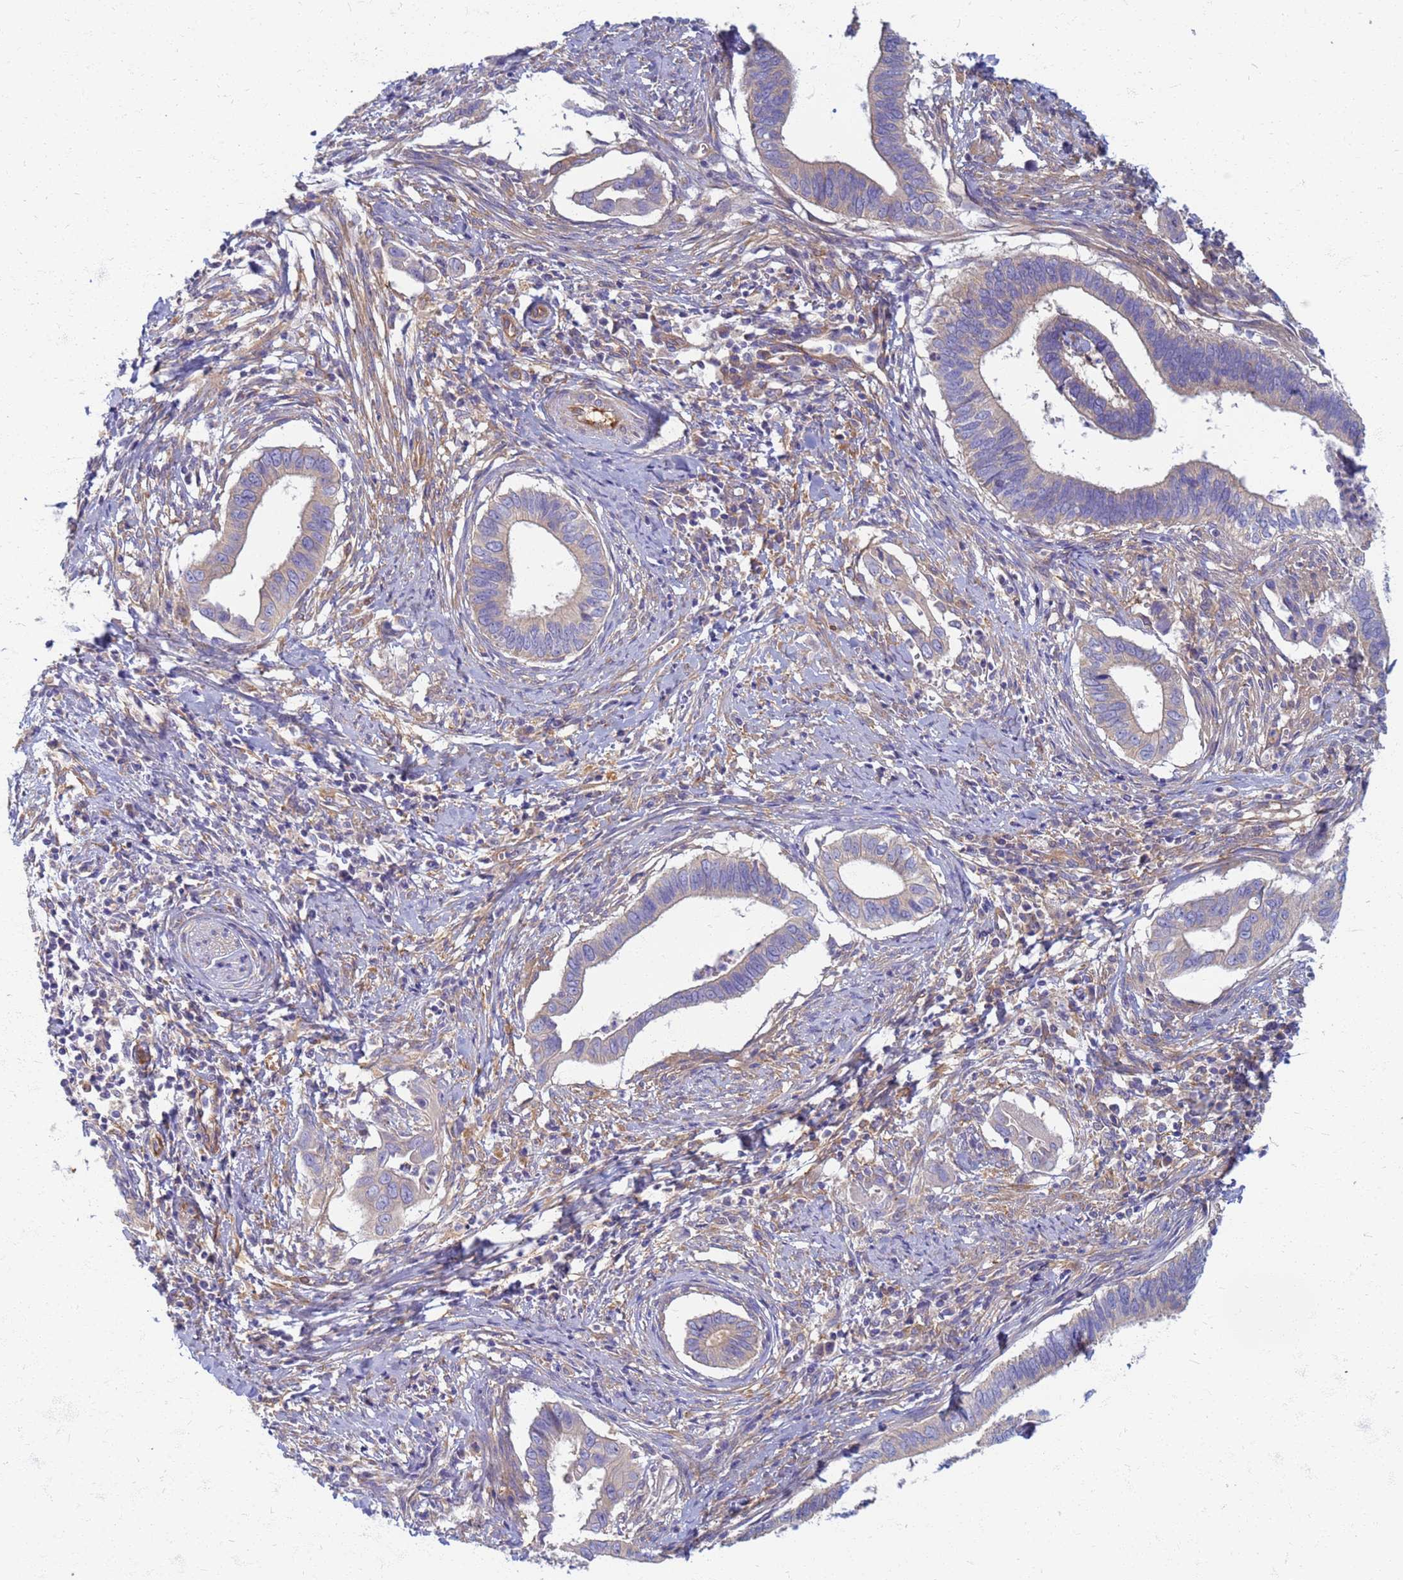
{"staining": {"intensity": "negative", "quantity": "none", "location": "none"}, "tissue": "cervical cancer", "cell_type": "Tumor cells", "image_type": "cancer", "snomed": [{"axis": "morphology", "description": "Adenocarcinoma, NOS"}, {"axis": "topography", "description": "Cervix"}], "caption": "The immunohistochemistry (IHC) histopathology image has no significant expression in tumor cells of cervical cancer tissue.", "gene": "EEA1", "patient": {"sex": "female", "age": 42}}